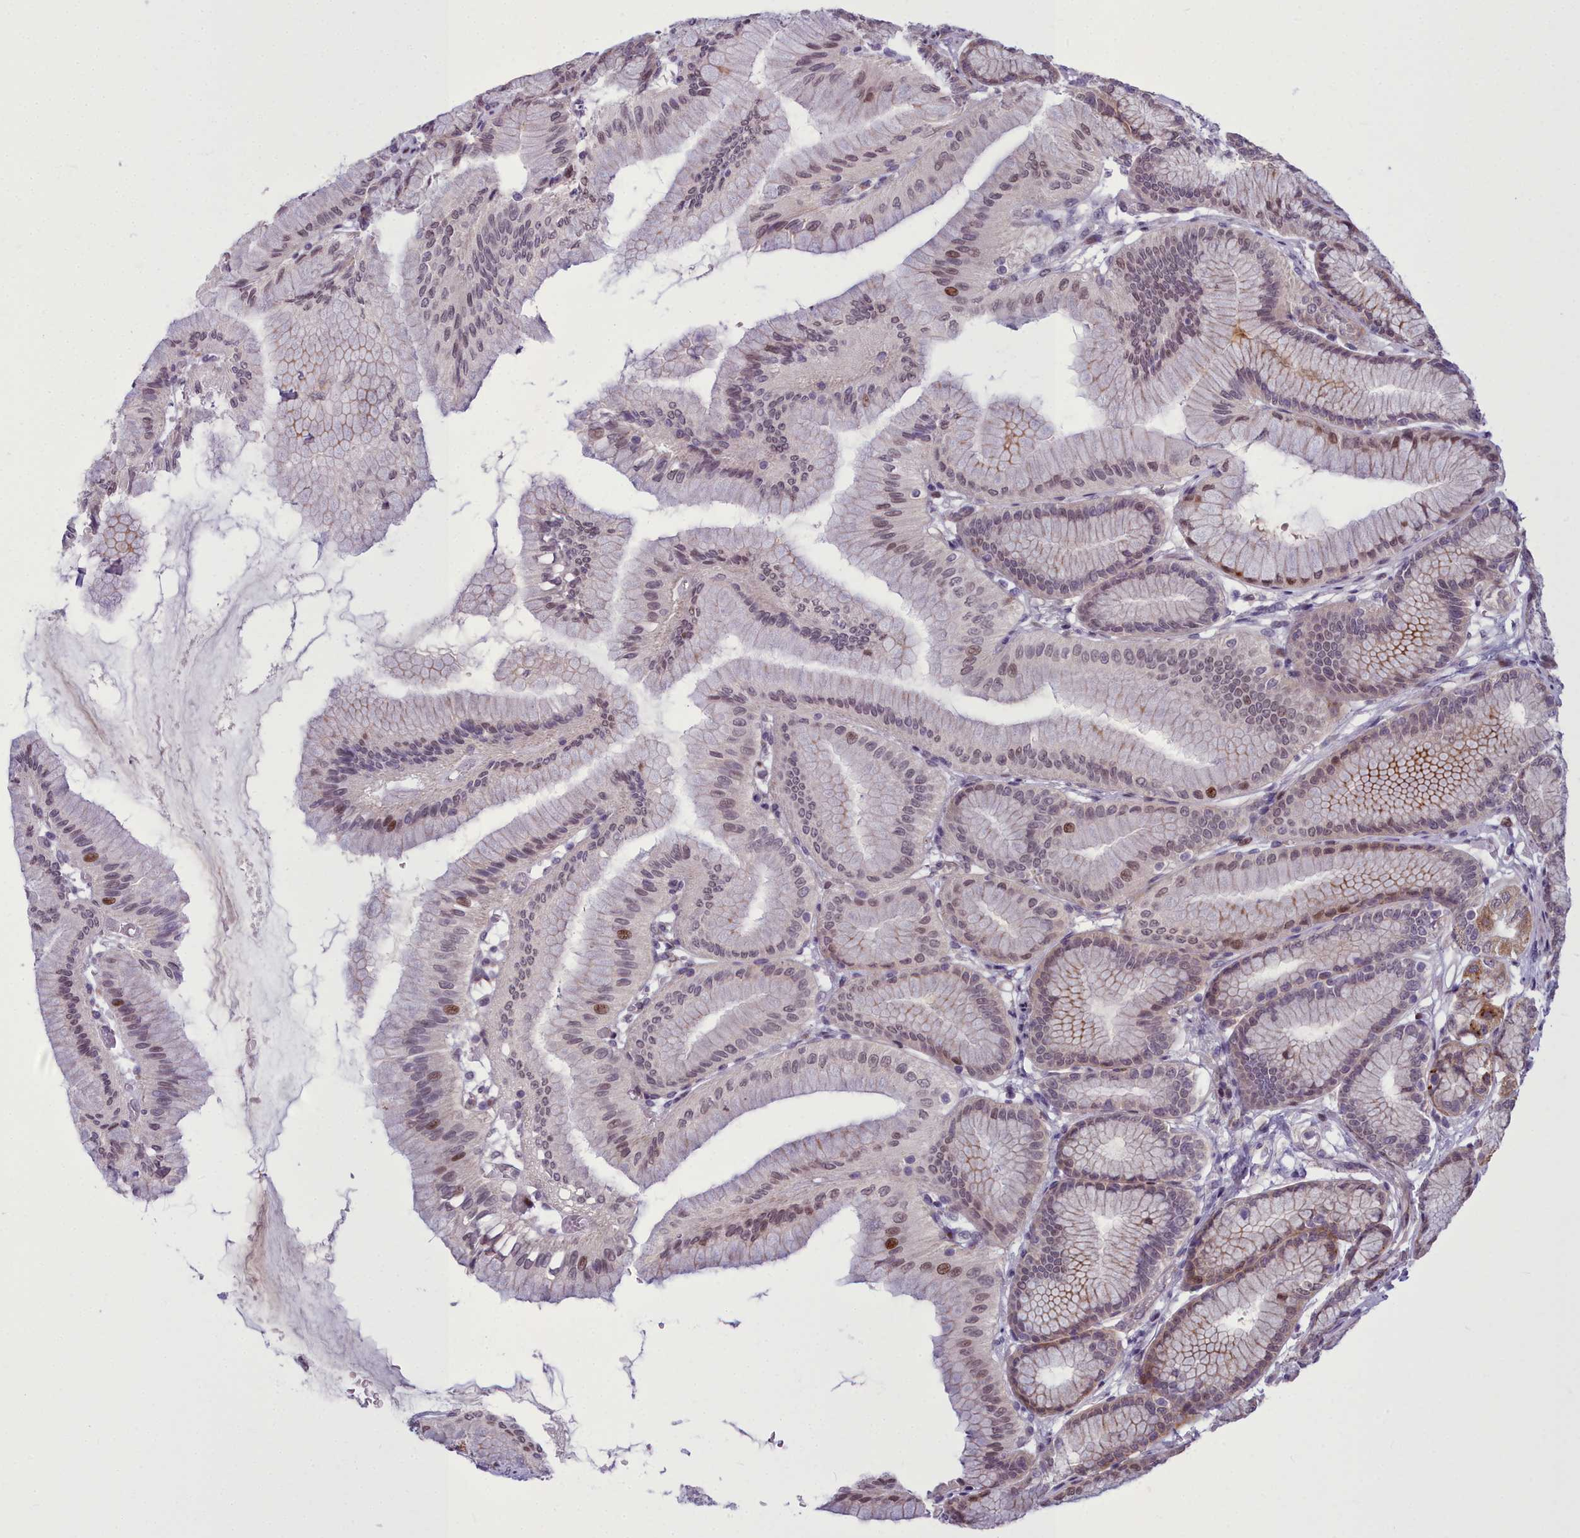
{"staining": {"intensity": "strong", "quantity": "25%-75%", "location": "cytoplasmic/membranous,nuclear"}, "tissue": "stomach", "cell_type": "Glandular cells", "image_type": "normal", "snomed": [{"axis": "morphology", "description": "Normal tissue, NOS"}, {"axis": "morphology", "description": "Adenocarcinoma, NOS"}, {"axis": "morphology", "description": "Adenocarcinoma, High grade"}, {"axis": "topography", "description": "Stomach, upper"}, {"axis": "topography", "description": "Stomach"}], "caption": "A brown stain labels strong cytoplasmic/membranous,nuclear staining of a protein in glandular cells of normal human stomach. The staining was performed using DAB to visualize the protein expression in brown, while the nuclei were stained in blue with hematoxylin (Magnification: 20x).", "gene": "AP1M1", "patient": {"sex": "female", "age": 65}}